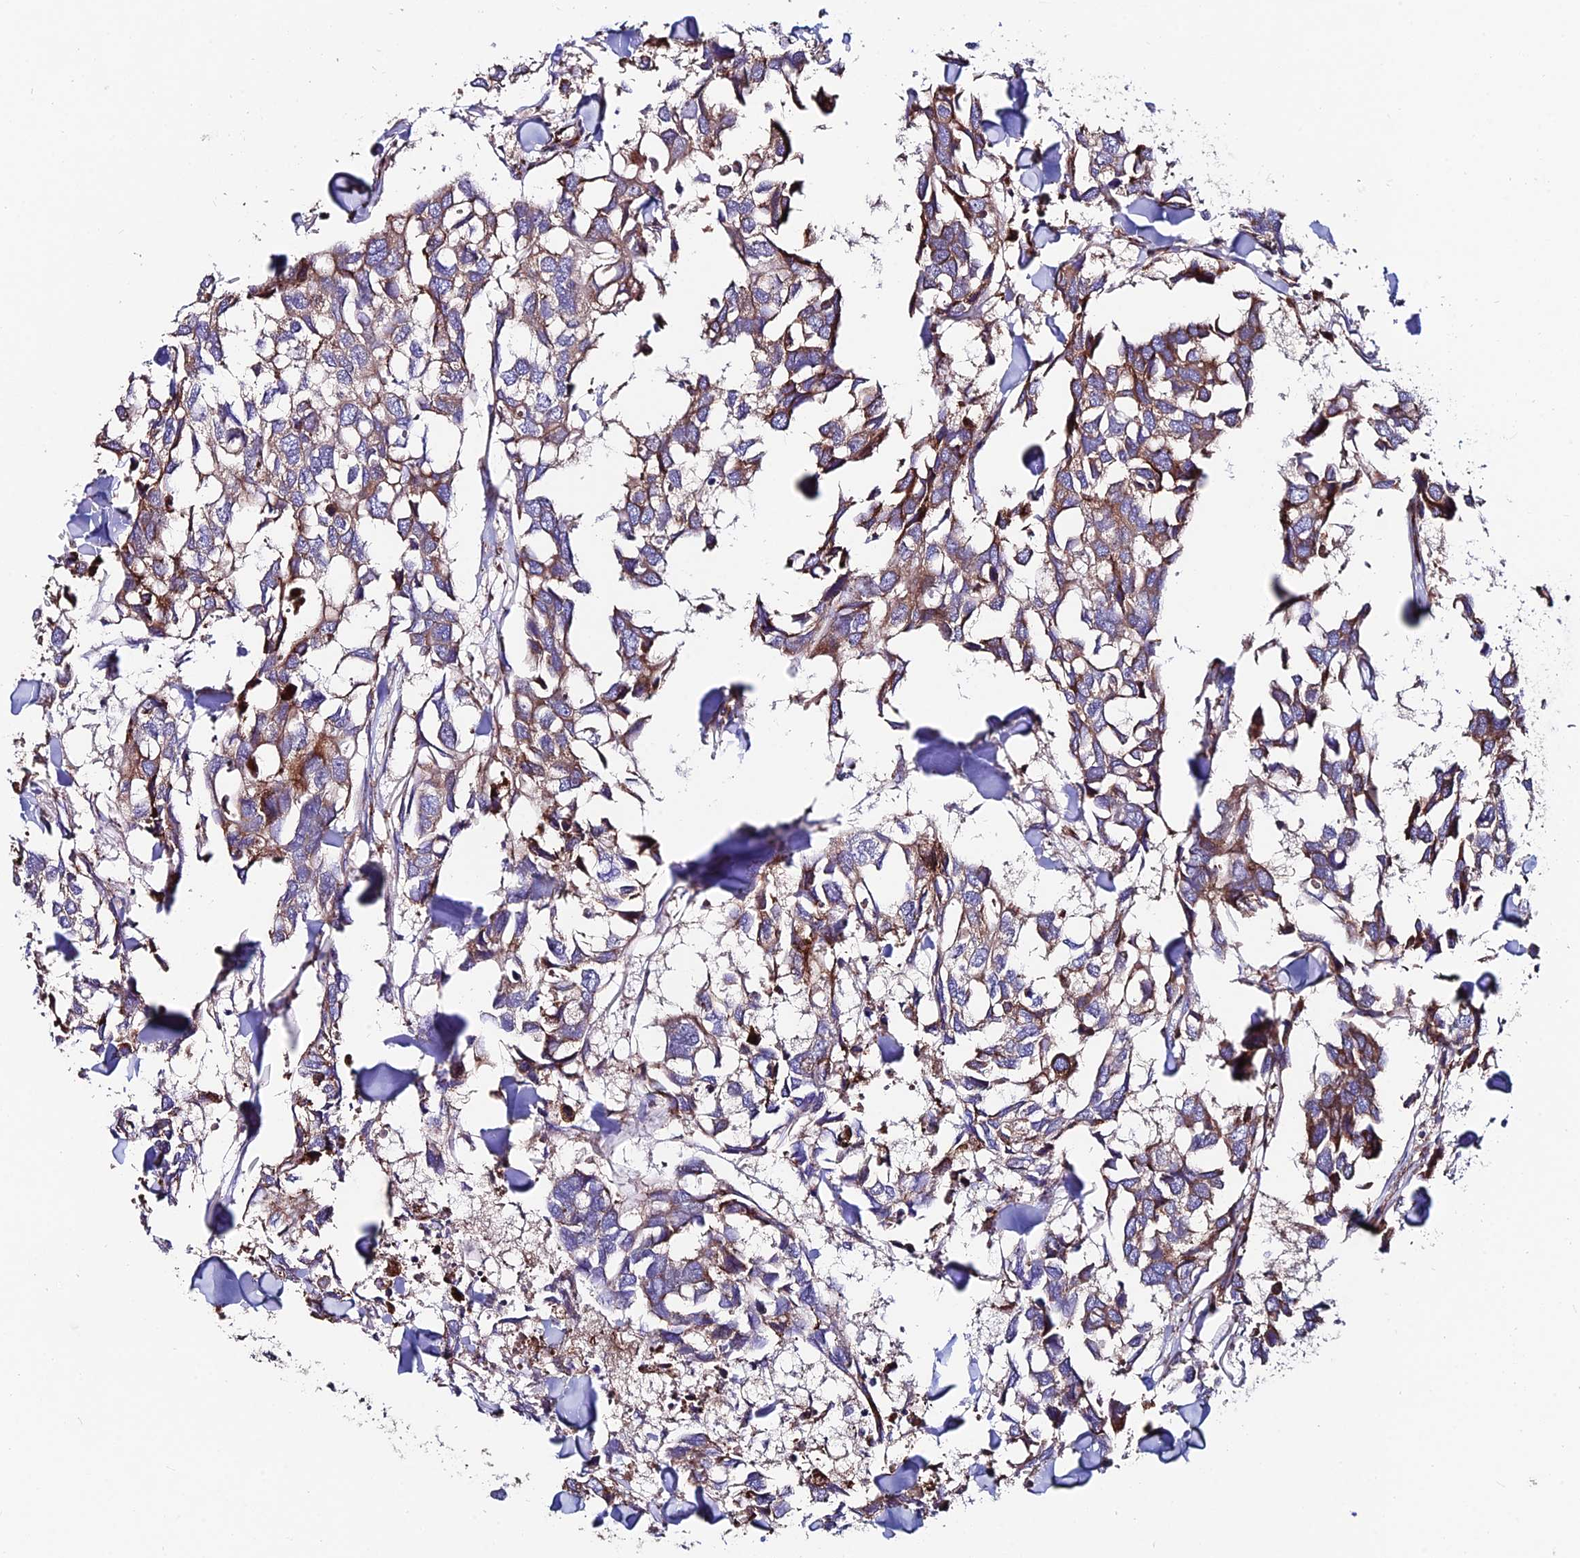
{"staining": {"intensity": "moderate", "quantity": "25%-75%", "location": "cytoplasmic/membranous"}, "tissue": "breast cancer", "cell_type": "Tumor cells", "image_type": "cancer", "snomed": [{"axis": "morphology", "description": "Duct carcinoma"}, {"axis": "topography", "description": "Breast"}], "caption": "Human breast invasive ductal carcinoma stained with a brown dye demonstrates moderate cytoplasmic/membranous positive staining in about 25%-75% of tumor cells.", "gene": "EIF3K", "patient": {"sex": "female", "age": 83}}